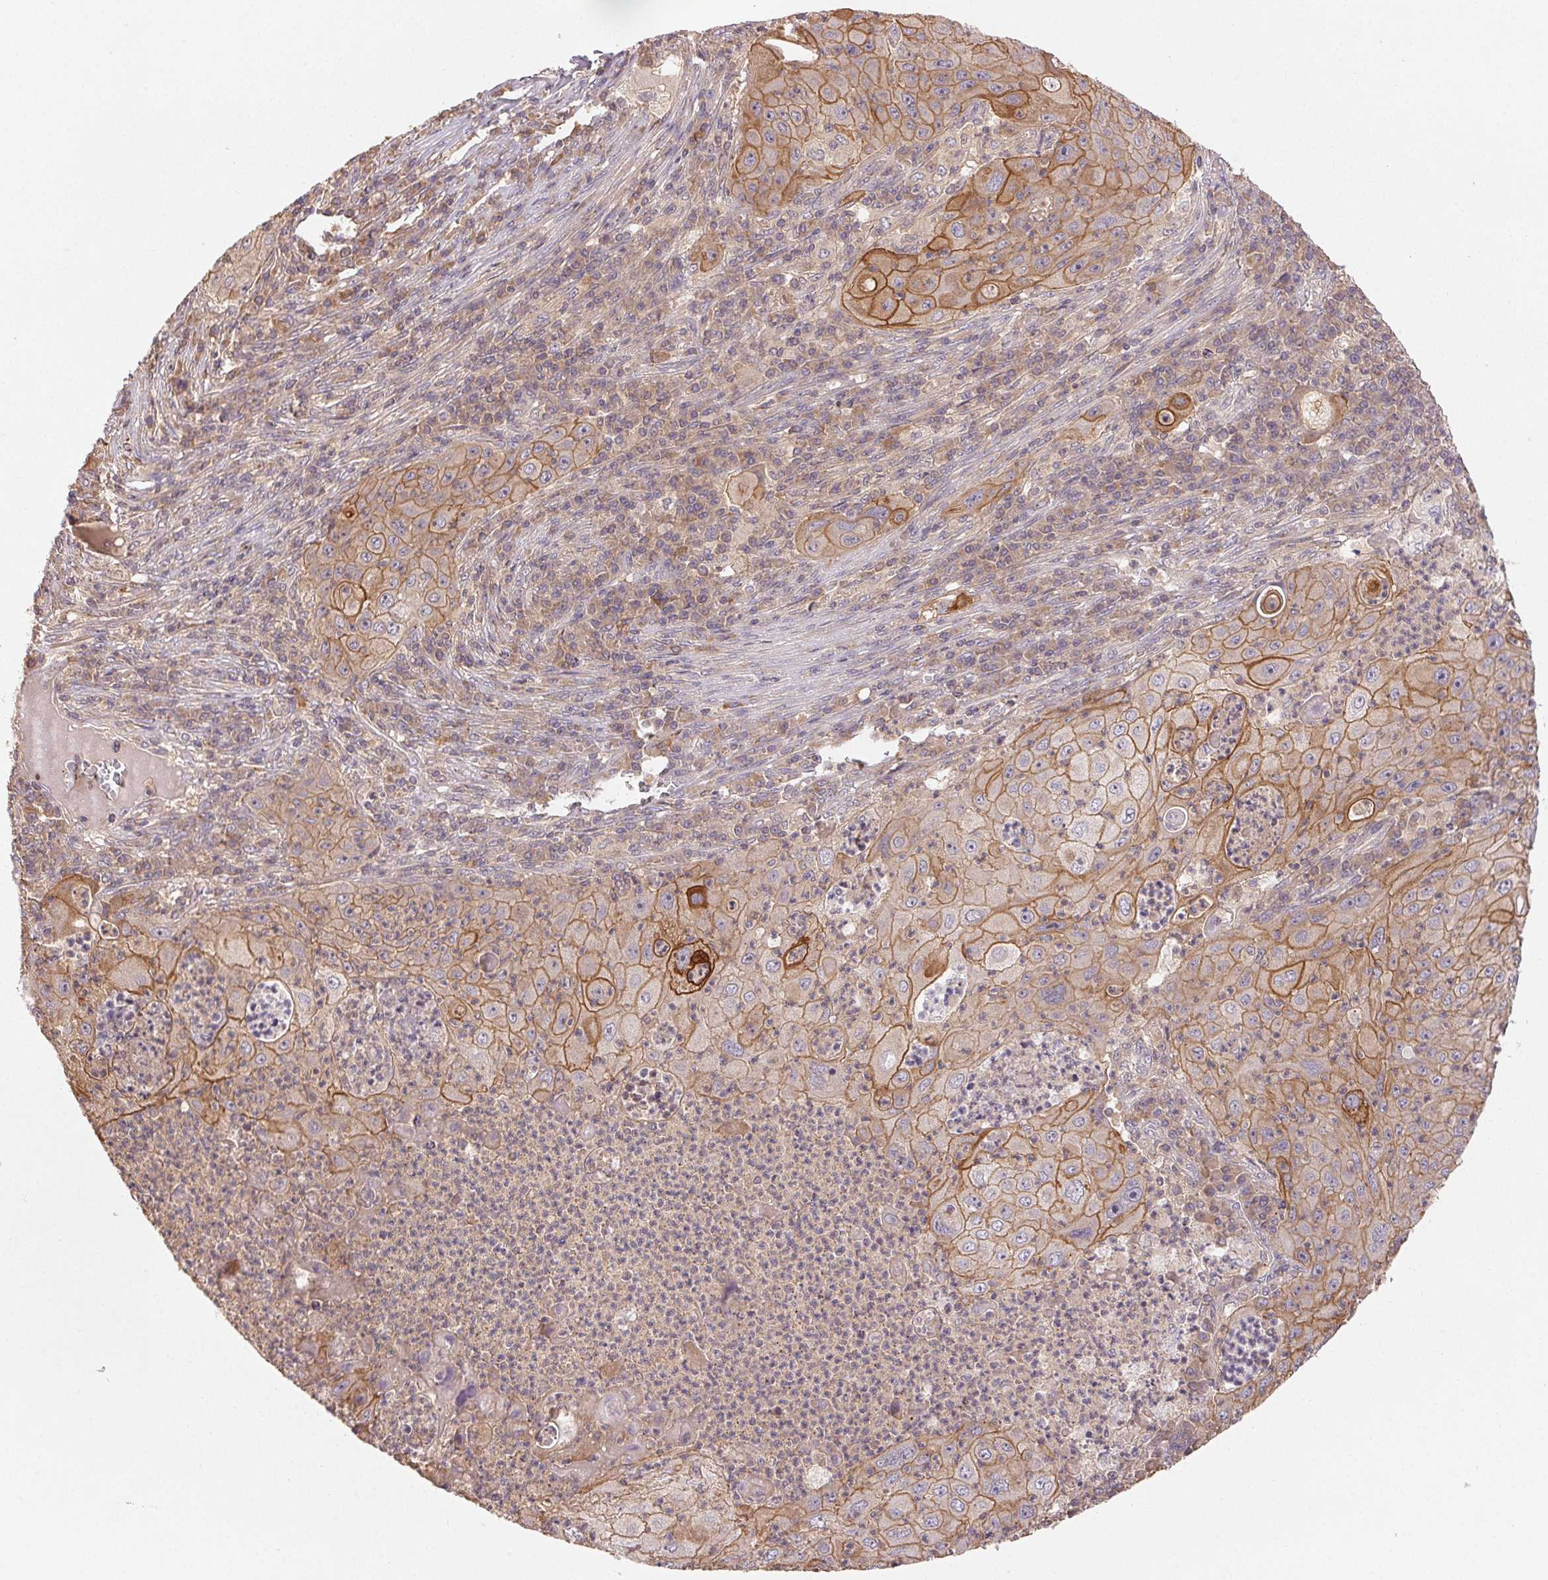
{"staining": {"intensity": "moderate", "quantity": ">75%", "location": "cytoplasmic/membranous"}, "tissue": "lung cancer", "cell_type": "Tumor cells", "image_type": "cancer", "snomed": [{"axis": "morphology", "description": "Squamous cell carcinoma, NOS"}, {"axis": "topography", "description": "Lung"}], "caption": "Lung cancer (squamous cell carcinoma) was stained to show a protein in brown. There is medium levels of moderate cytoplasmic/membranous positivity in about >75% of tumor cells. The staining was performed using DAB, with brown indicating positive protein expression. Nuclei are stained blue with hematoxylin.", "gene": "MAPKAPK2", "patient": {"sex": "female", "age": 59}}